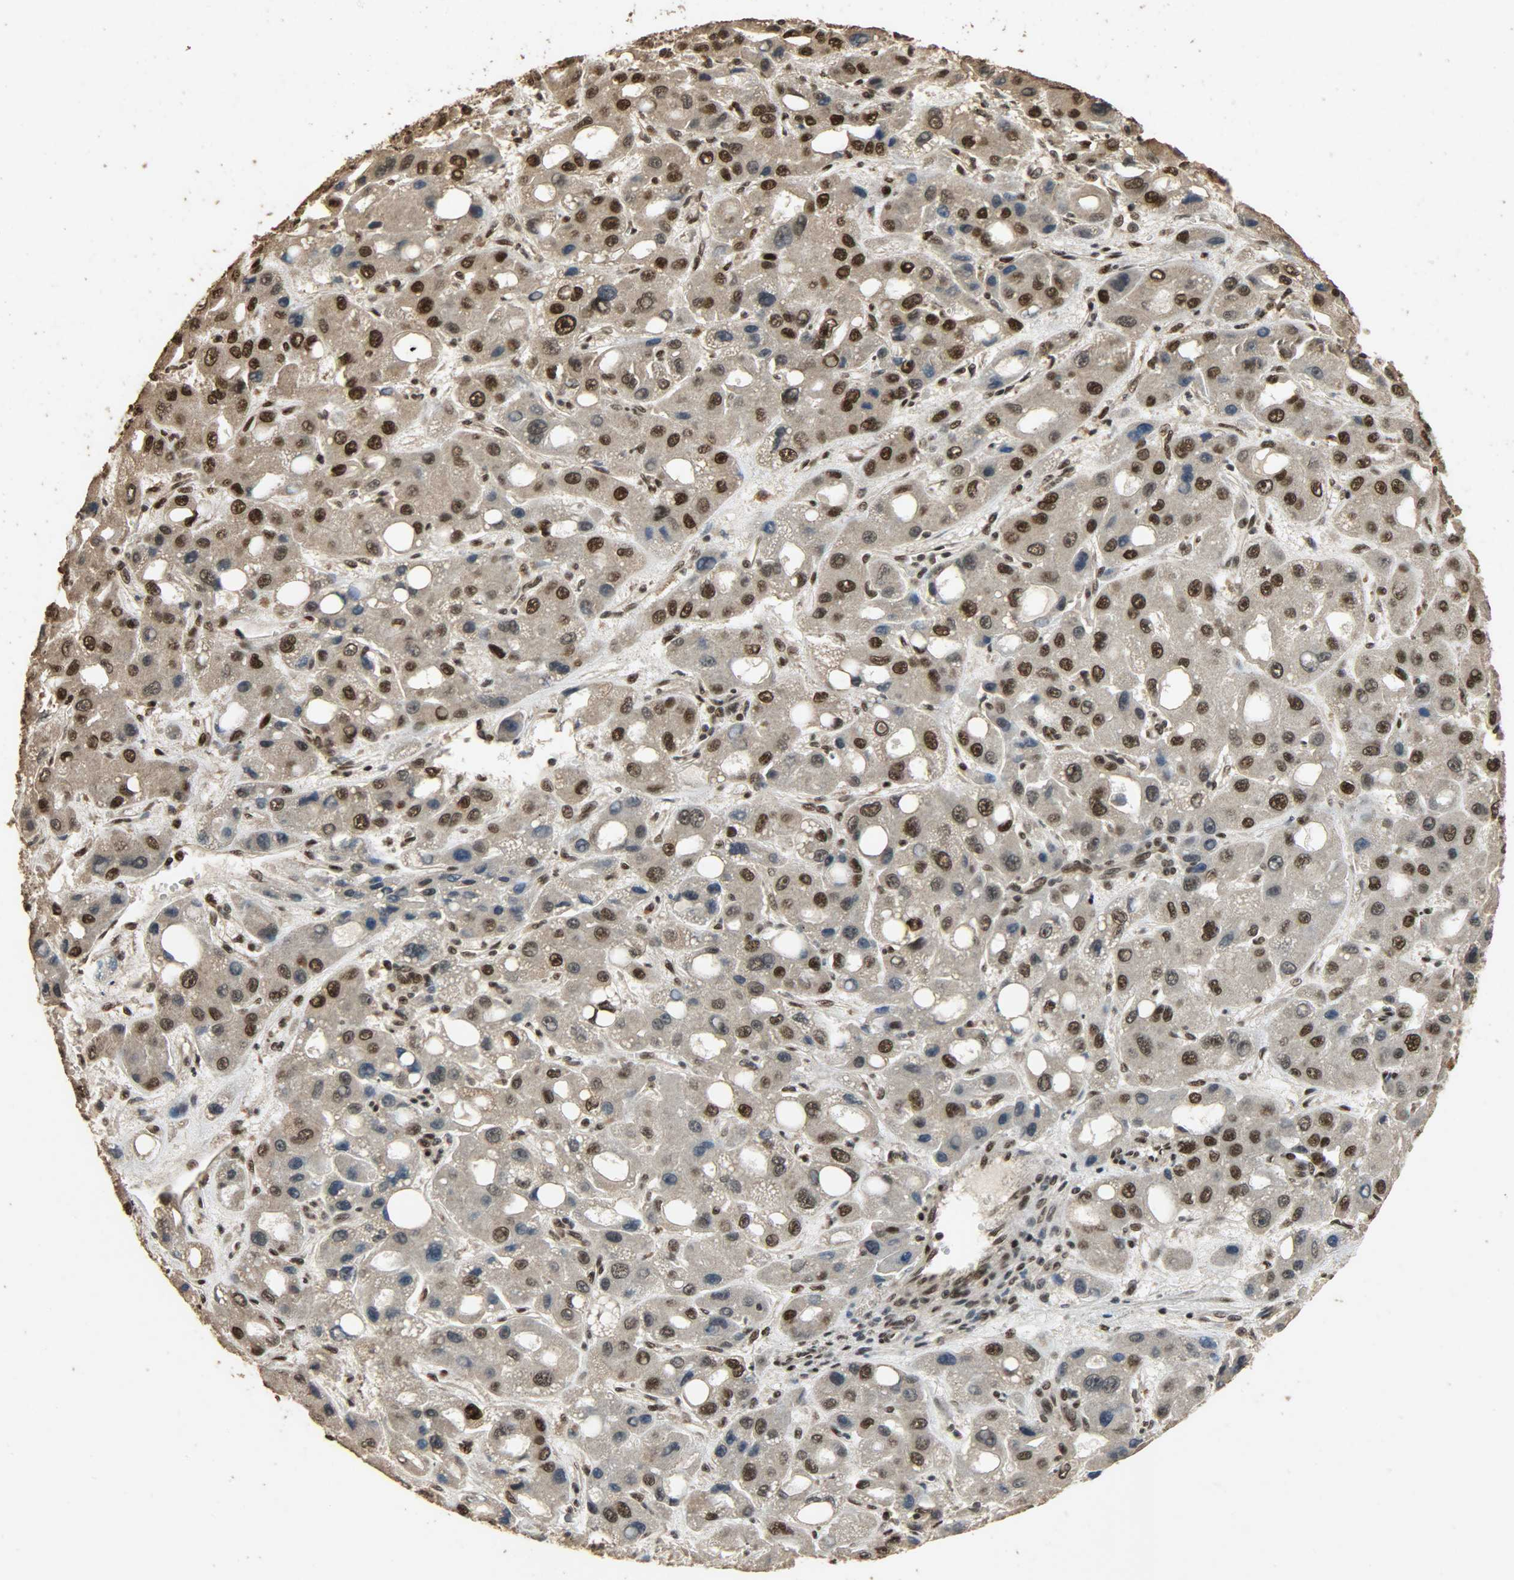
{"staining": {"intensity": "strong", "quantity": ">75%", "location": "nuclear"}, "tissue": "liver cancer", "cell_type": "Tumor cells", "image_type": "cancer", "snomed": [{"axis": "morphology", "description": "Carcinoma, Hepatocellular, NOS"}, {"axis": "topography", "description": "Liver"}], "caption": "Protein staining exhibits strong nuclear staining in about >75% of tumor cells in liver cancer. (DAB (3,3'-diaminobenzidine) IHC, brown staining for protein, blue staining for nuclei).", "gene": "CCNT2", "patient": {"sex": "male", "age": 55}}